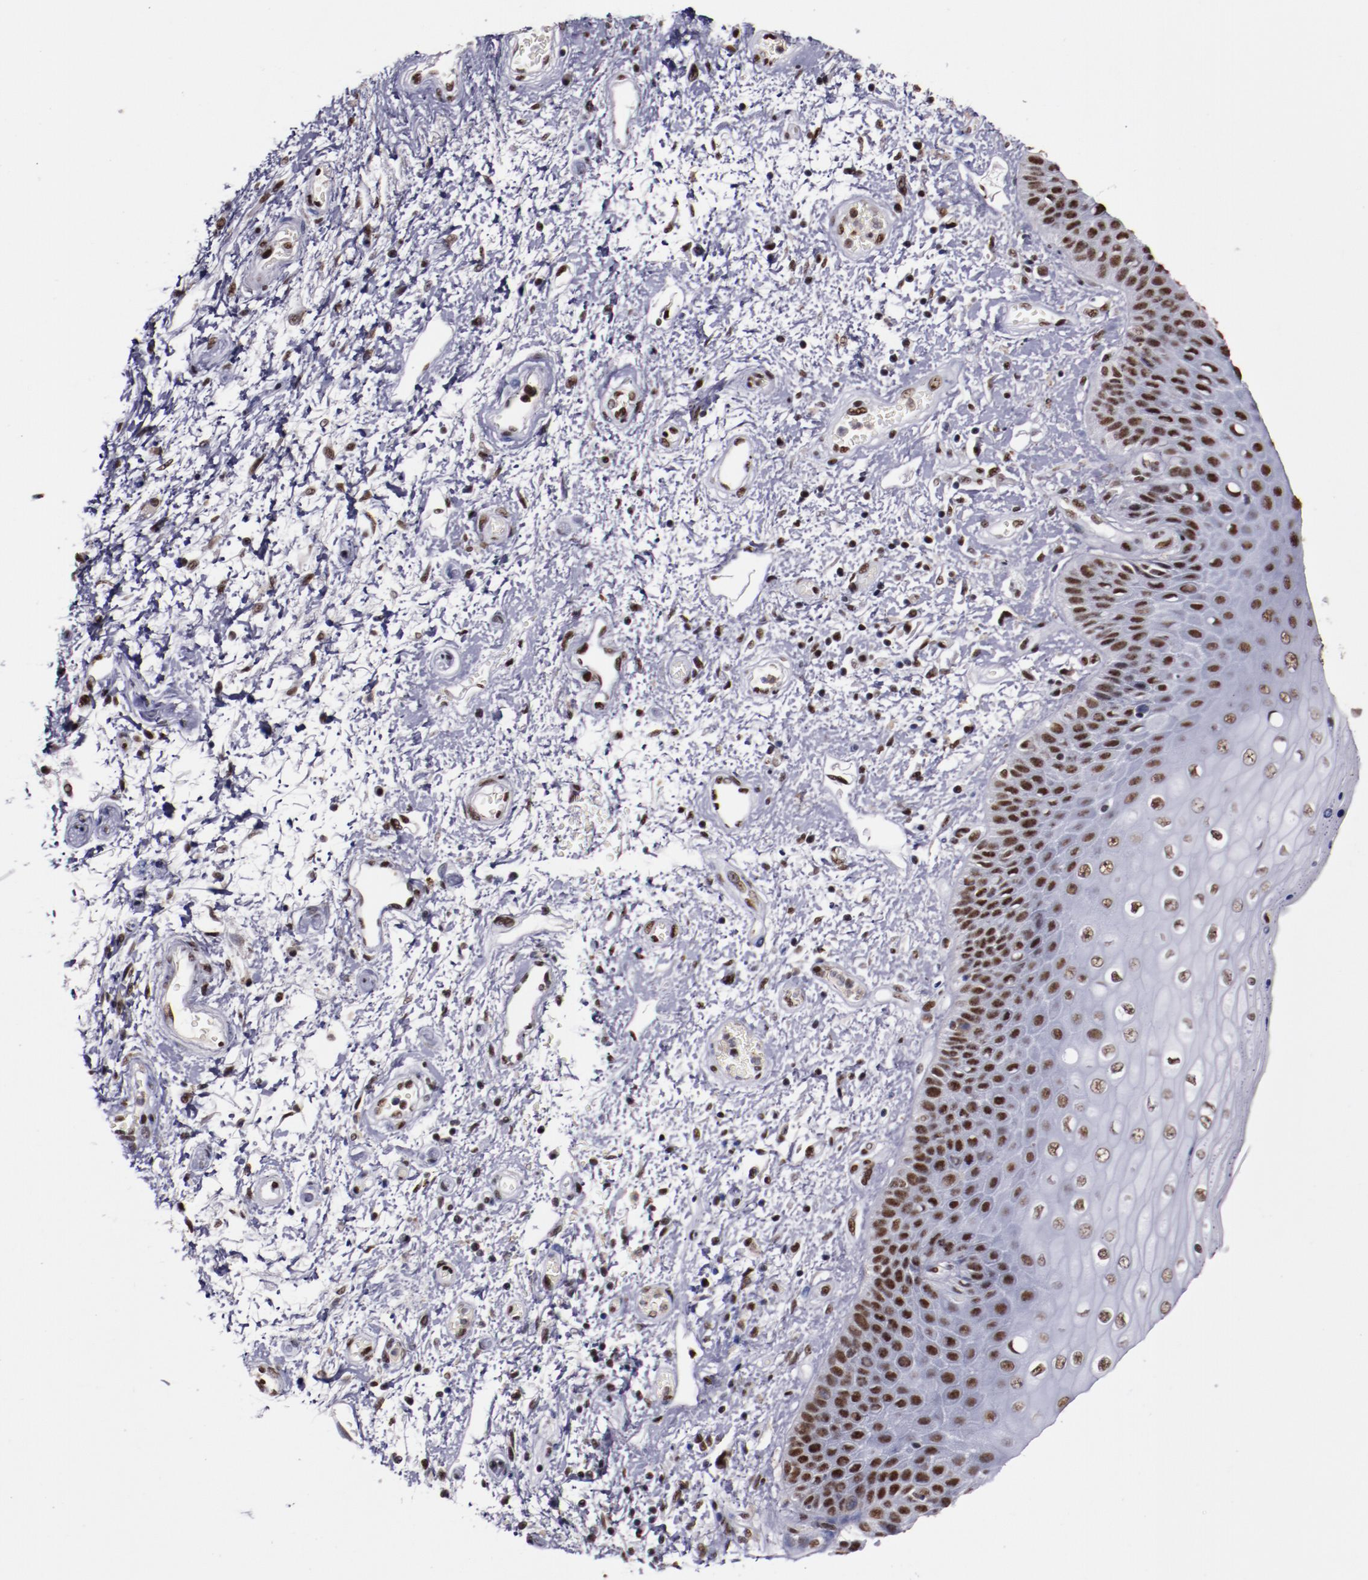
{"staining": {"intensity": "strong", "quantity": ">75%", "location": "nuclear"}, "tissue": "skin", "cell_type": "Epidermal cells", "image_type": "normal", "snomed": [{"axis": "morphology", "description": "Normal tissue, NOS"}, {"axis": "topography", "description": "Anal"}], "caption": "Strong nuclear protein staining is appreciated in approximately >75% of epidermal cells in skin. Nuclei are stained in blue.", "gene": "PPP4R3A", "patient": {"sex": "female", "age": 46}}